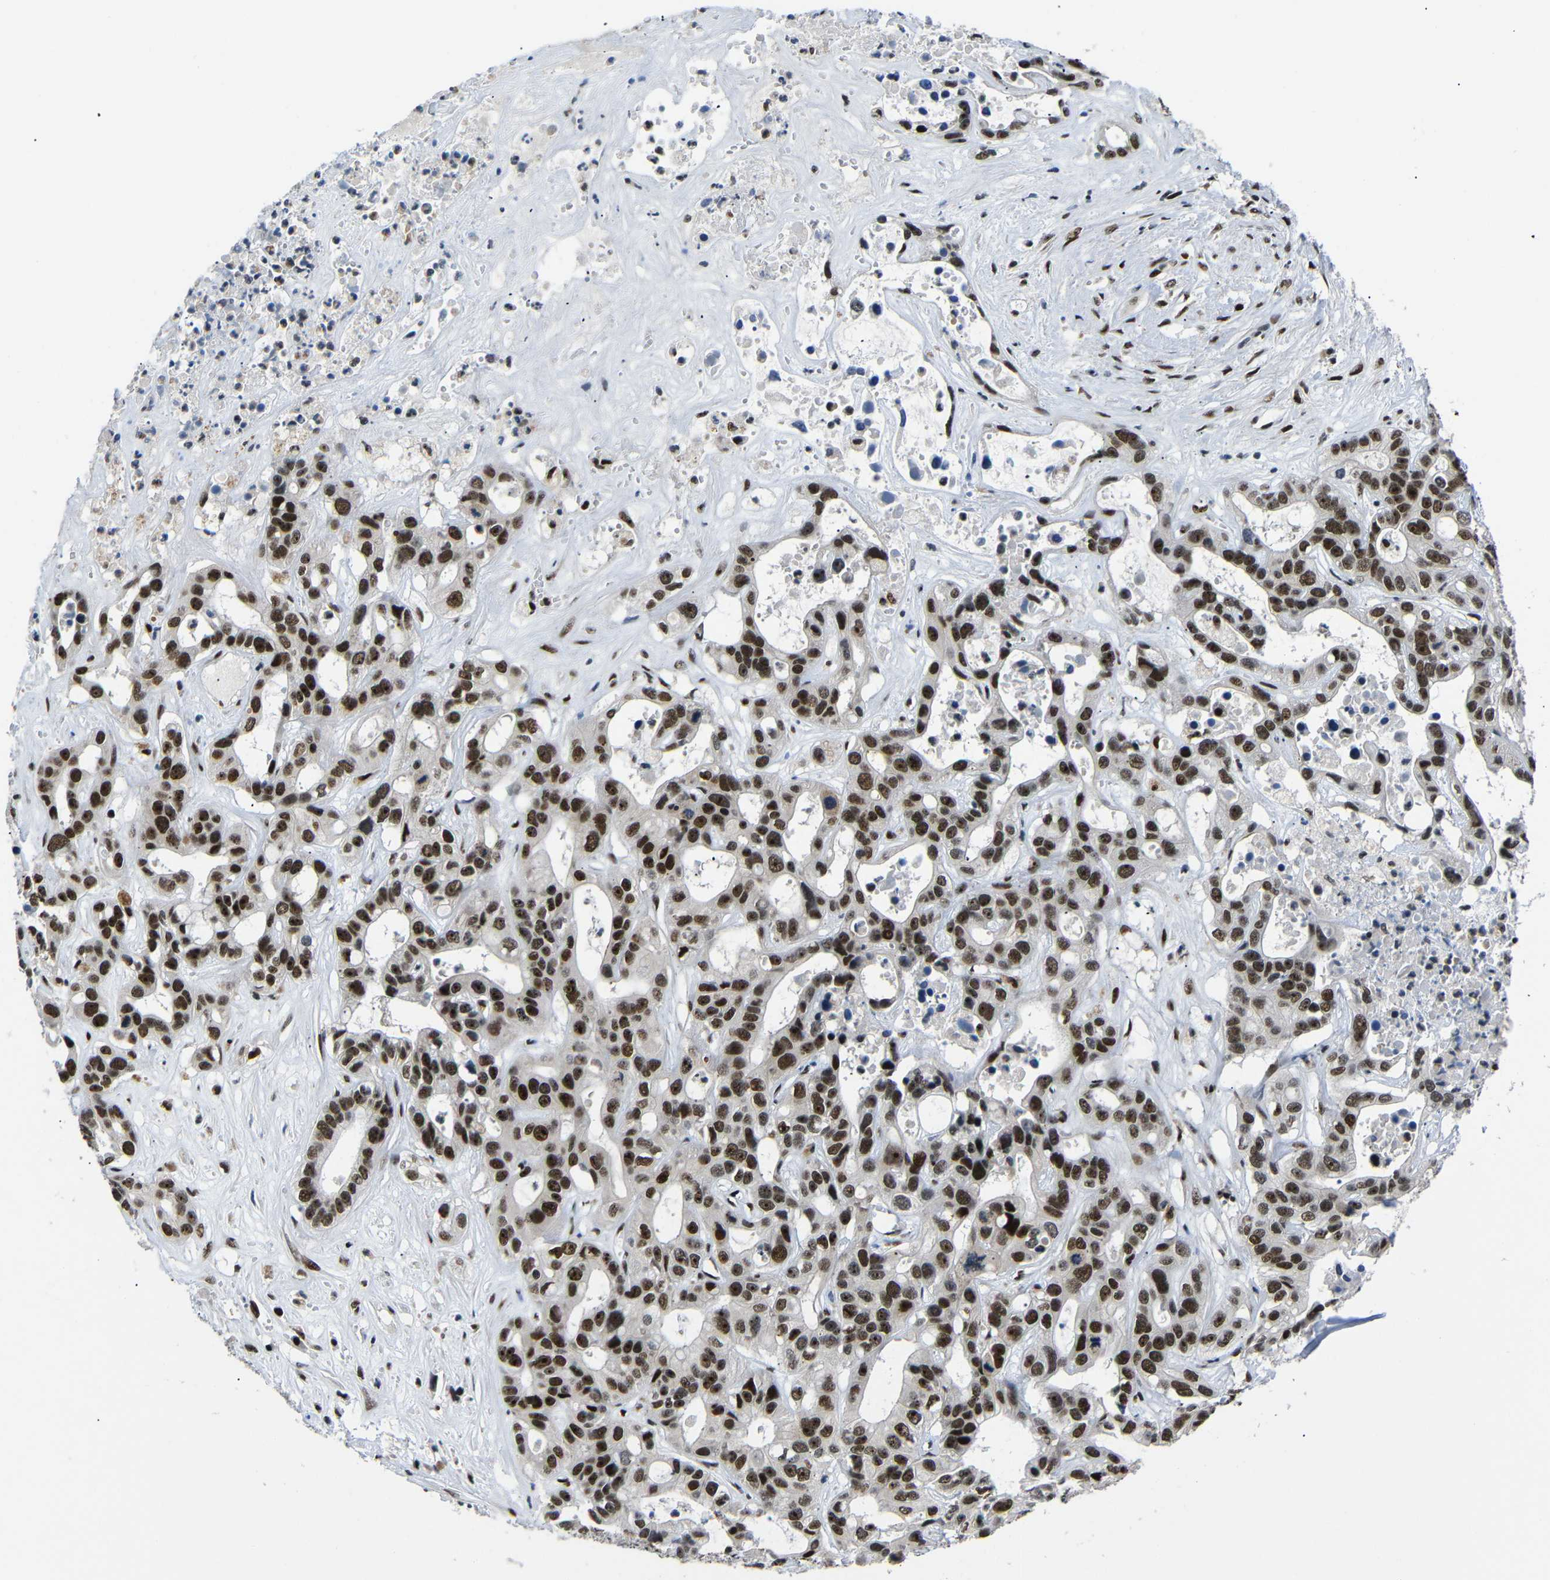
{"staining": {"intensity": "strong", "quantity": ">75%", "location": "nuclear"}, "tissue": "liver cancer", "cell_type": "Tumor cells", "image_type": "cancer", "snomed": [{"axis": "morphology", "description": "Cholangiocarcinoma"}, {"axis": "topography", "description": "Liver"}], "caption": "Immunohistochemistry (IHC) (DAB (3,3'-diaminobenzidine)) staining of human liver cholangiocarcinoma exhibits strong nuclear protein staining in approximately >75% of tumor cells.", "gene": "SETDB2", "patient": {"sex": "female", "age": 65}}